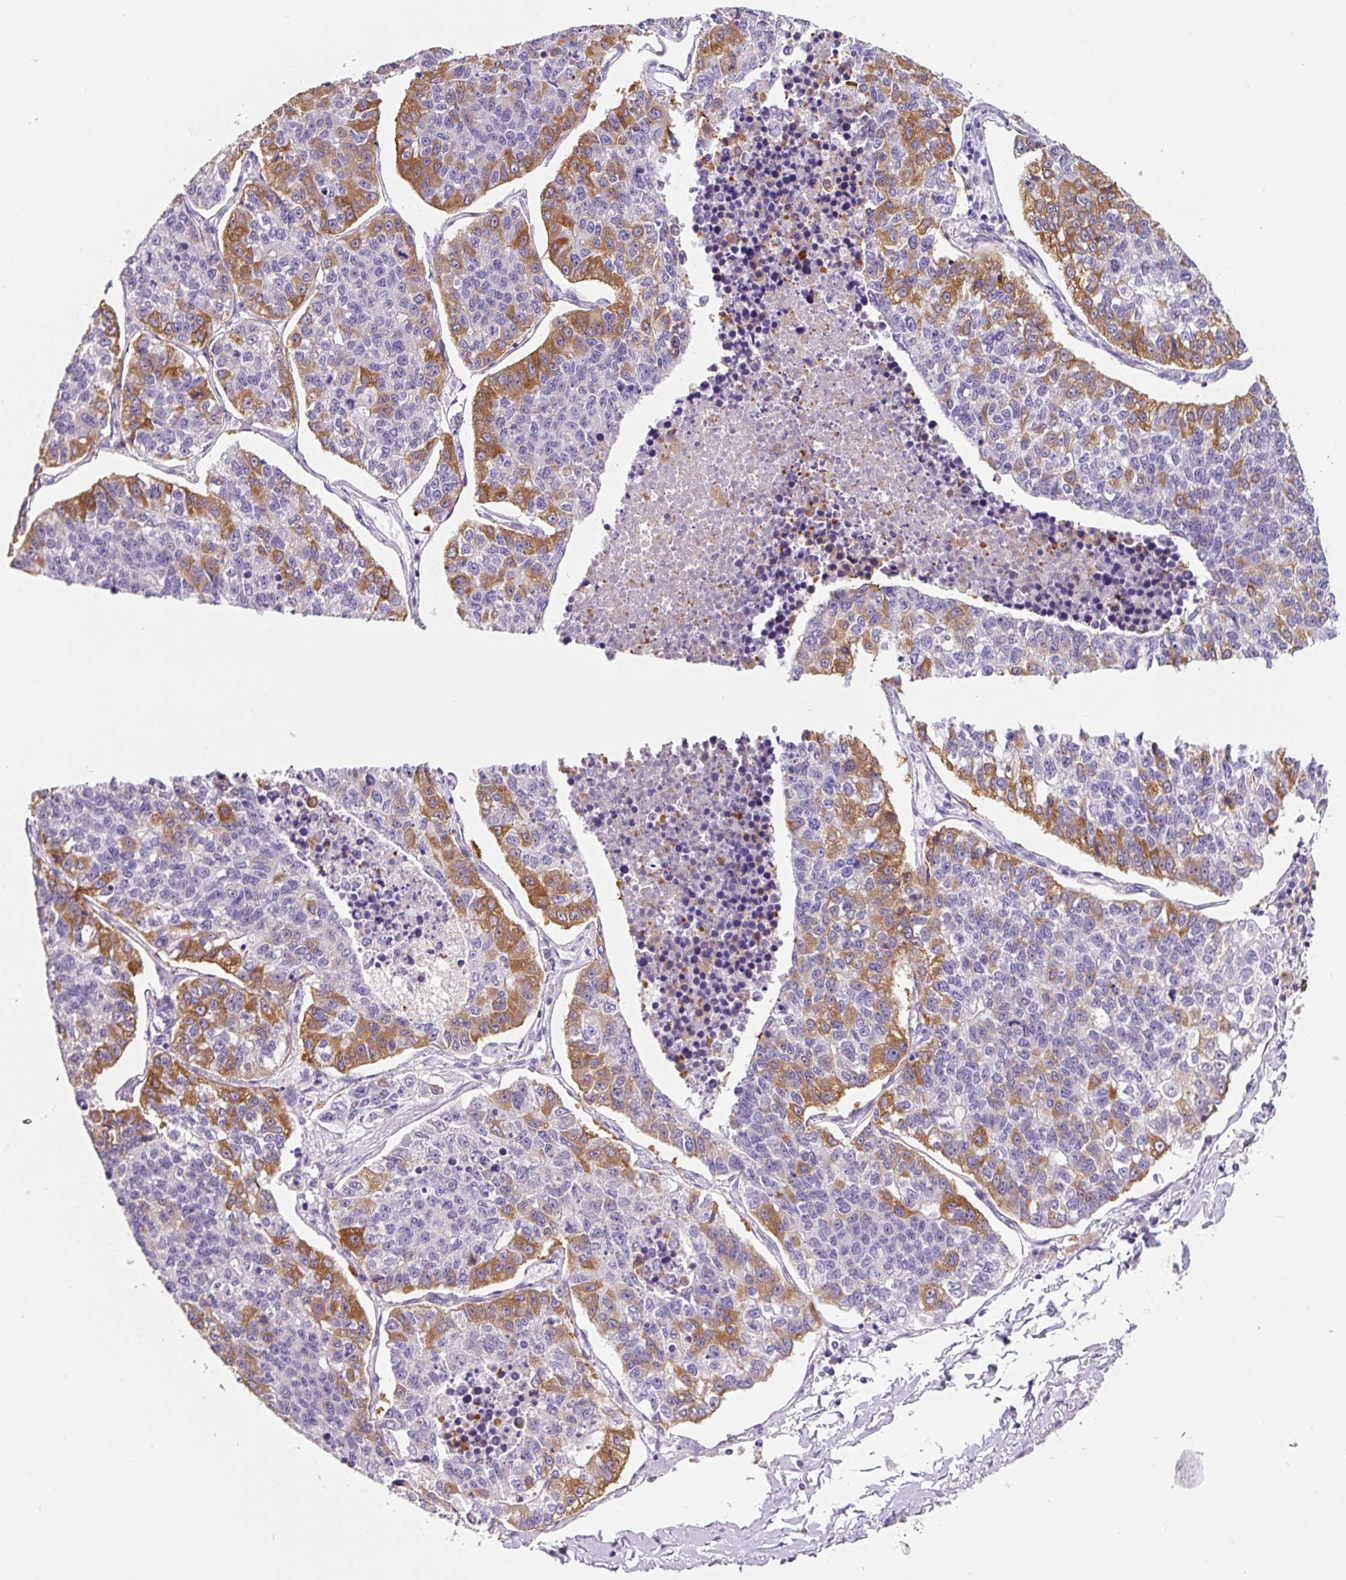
{"staining": {"intensity": "moderate", "quantity": "25%-75%", "location": "cytoplasmic/membranous"}, "tissue": "lung cancer", "cell_type": "Tumor cells", "image_type": "cancer", "snomed": [{"axis": "morphology", "description": "Adenocarcinoma, NOS"}, {"axis": "topography", "description": "Lung"}], "caption": "Protein analysis of adenocarcinoma (lung) tissue exhibits moderate cytoplasmic/membranous staining in approximately 25%-75% of tumor cells.", "gene": "SYP", "patient": {"sex": "male", "age": 49}}